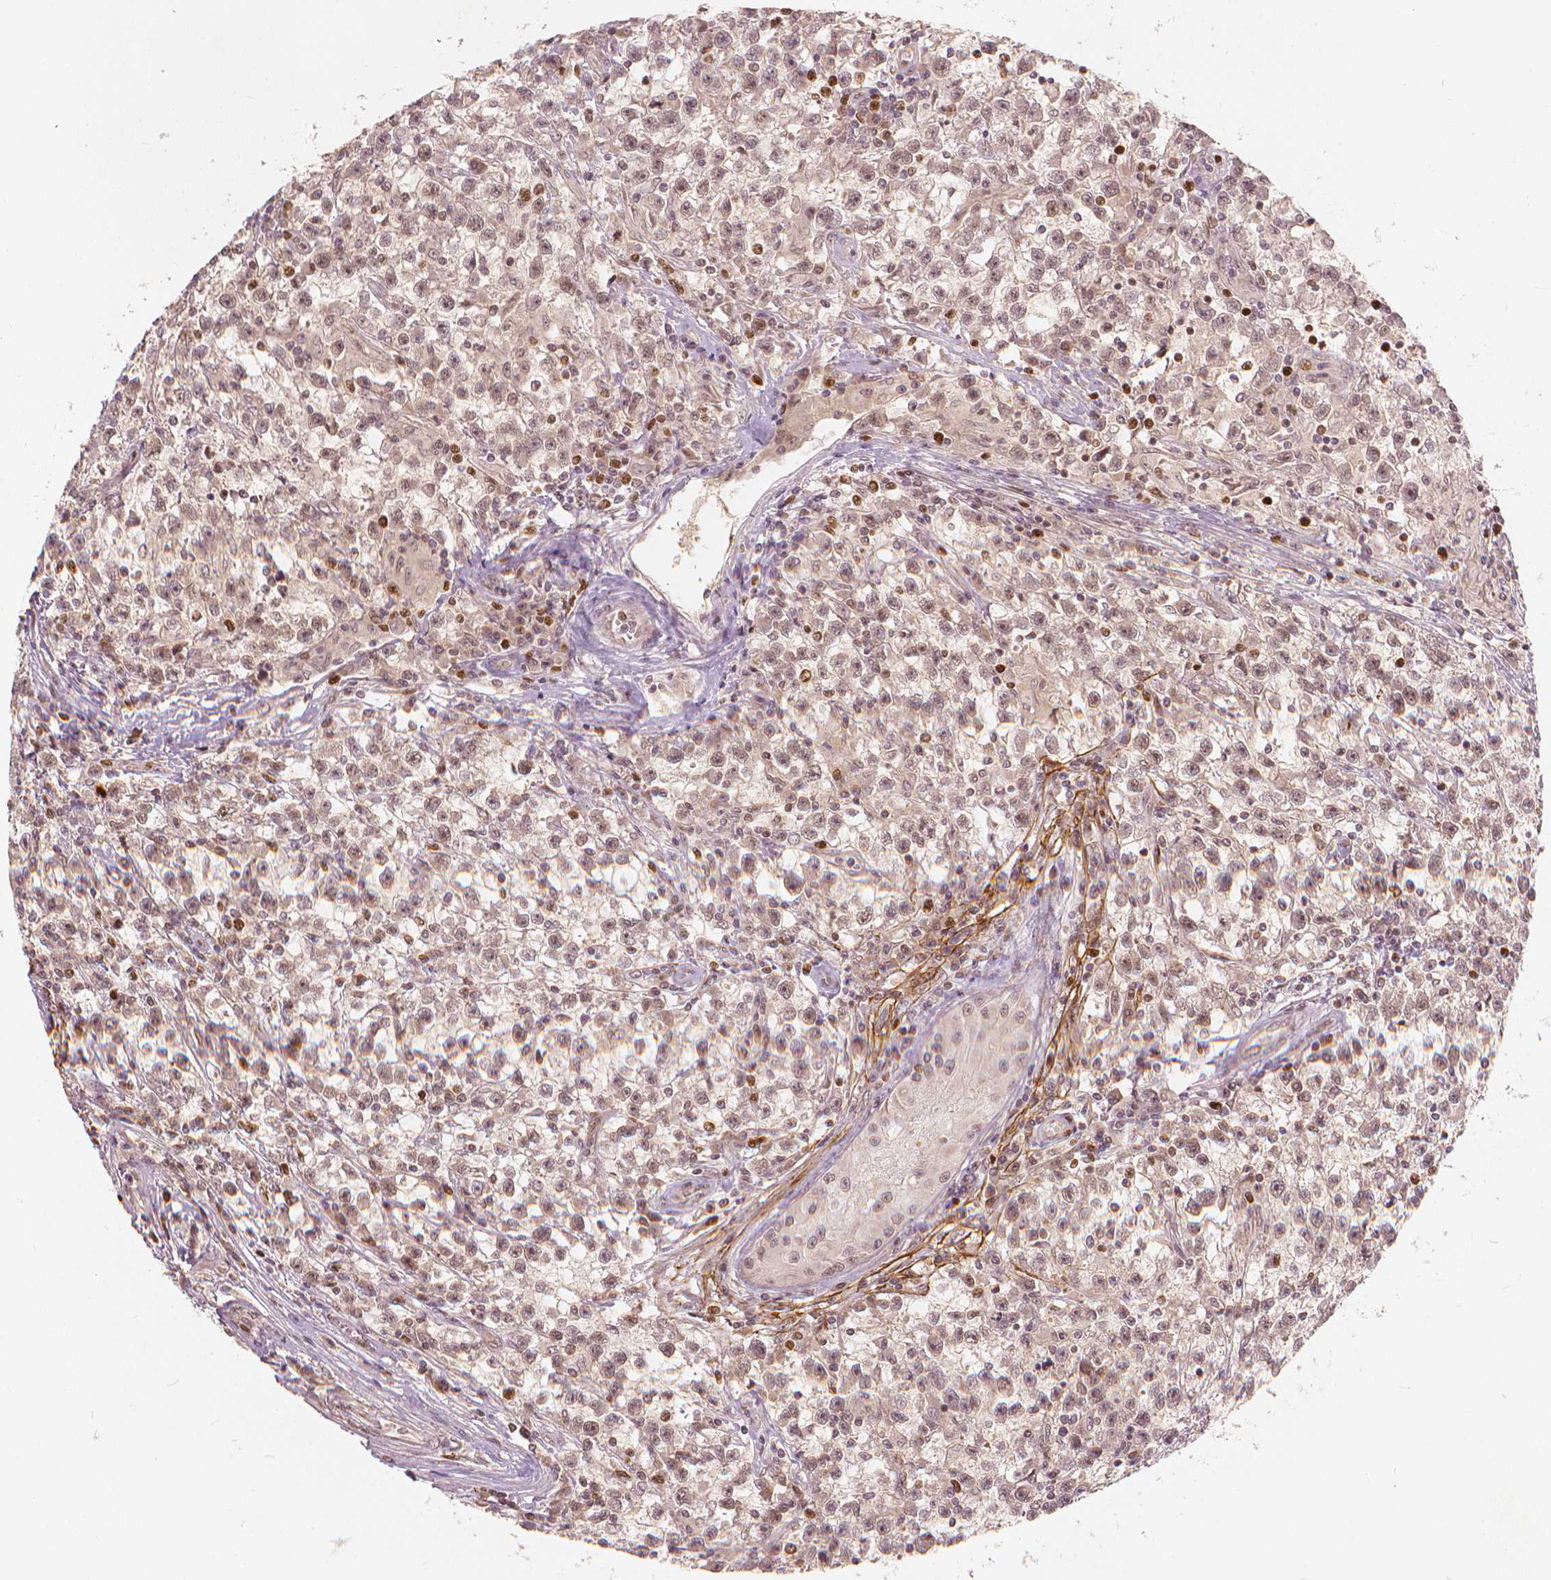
{"staining": {"intensity": "moderate", "quantity": "<25%", "location": "nuclear"}, "tissue": "testis cancer", "cell_type": "Tumor cells", "image_type": "cancer", "snomed": [{"axis": "morphology", "description": "Seminoma, NOS"}, {"axis": "topography", "description": "Testis"}], "caption": "The histopathology image reveals immunohistochemical staining of testis cancer. There is moderate nuclear positivity is seen in about <25% of tumor cells. The staining is performed using DAB (3,3'-diaminobenzidine) brown chromogen to label protein expression. The nuclei are counter-stained blue using hematoxylin.", "gene": "NSD2", "patient": {"sex": "male", "age": 31}}